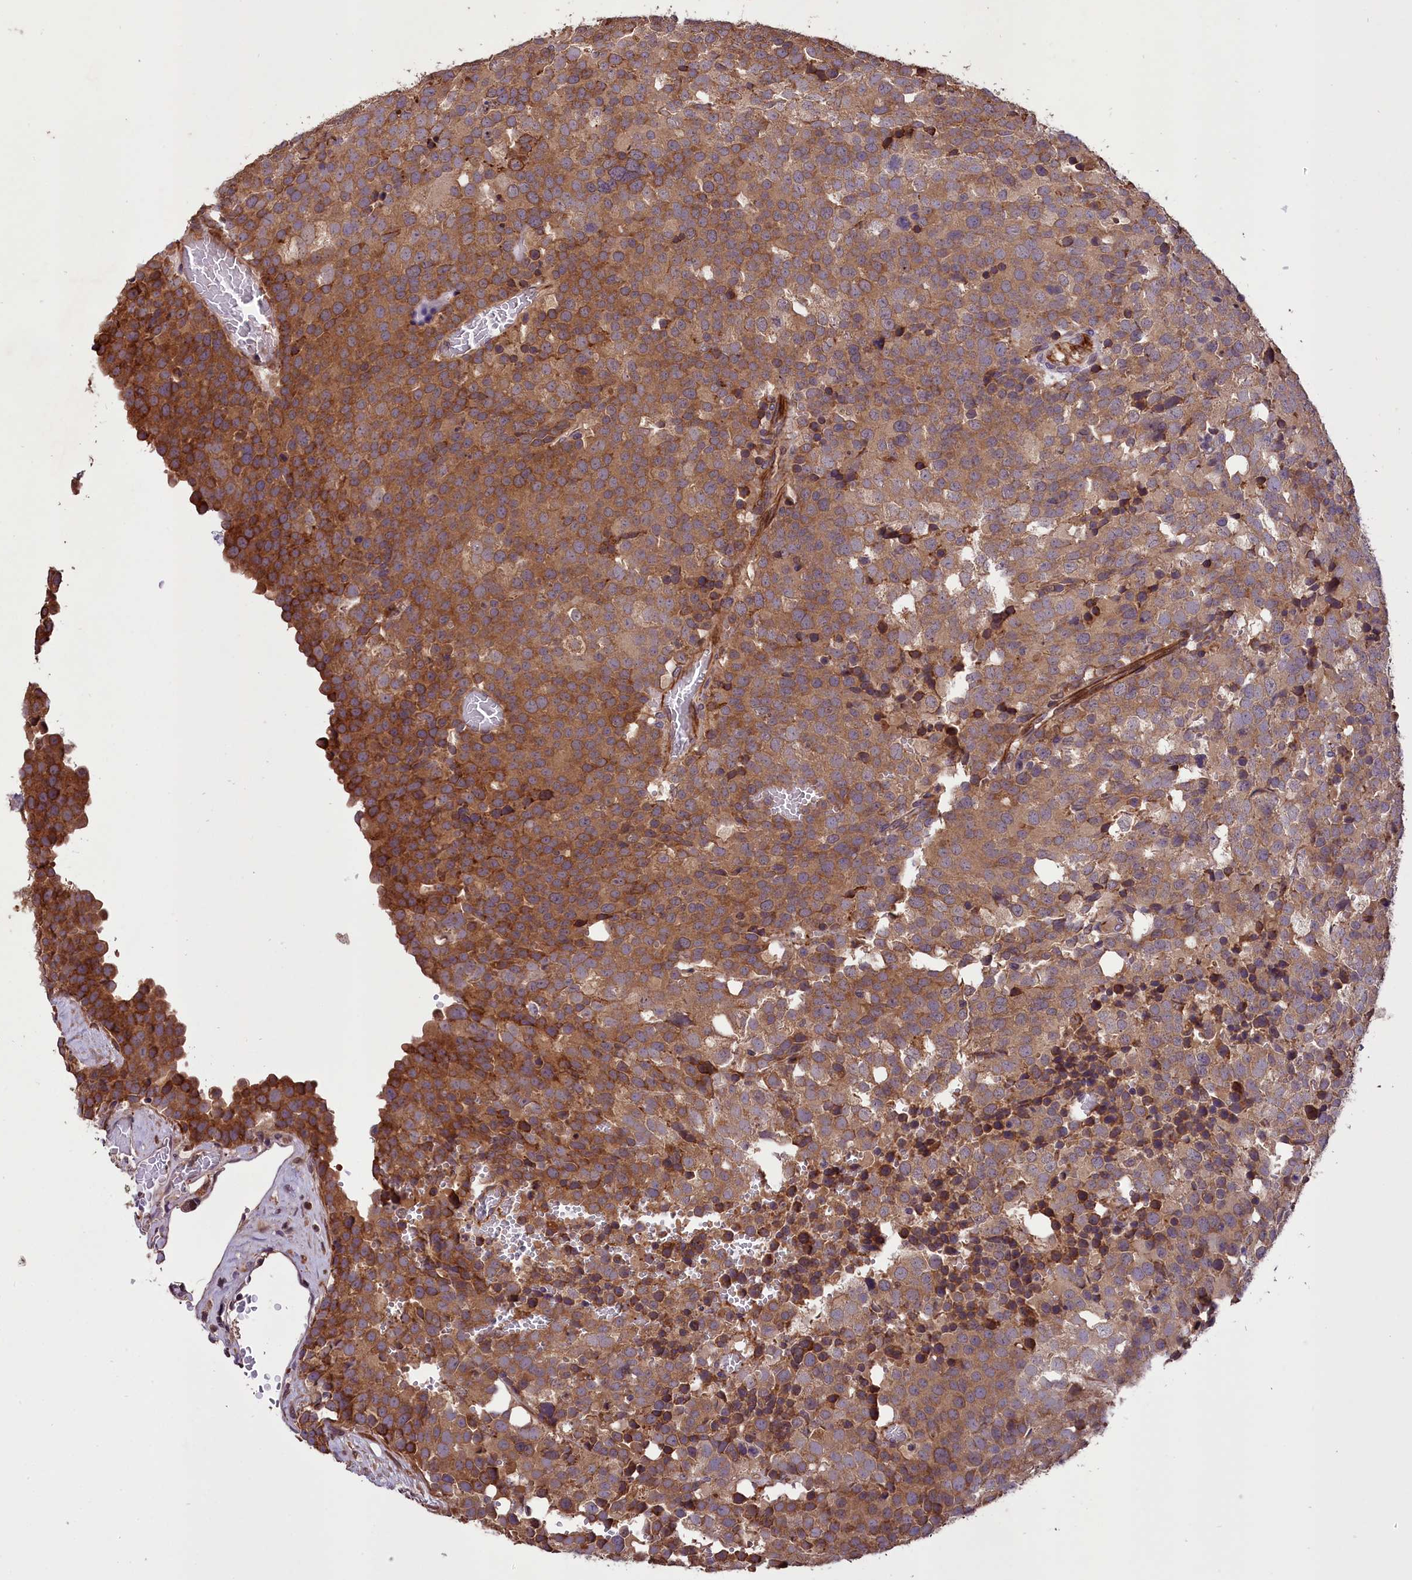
{"staining": {"intensity": "moderate", "quantity": ">75%", "location": "cytoplasmic/membranous"}, "tissue": "testis cancer", "cell_type": "Tumor cells", "image_type": "cancer", "snomed": [{"axis": "morphology", "description": "Seminoma, NOS"}, {"axis": "topography", "description": "Testis"}], "caption": "Immunohistochemistry (IHC) staining of testis cancer (seminoma), which demonstrates medium levels of moderate cytoplasmic/membranous staining in about >75% of tumor cells indicating moderate cytoplasmic/membranous protein positivity. The staining was performed using DAB (brown) for protein detection and nuclei were counterstained in hematoxylin (blue).", "gene": "DNAJB9", "patient": {"sex": "male", "age": 71}}